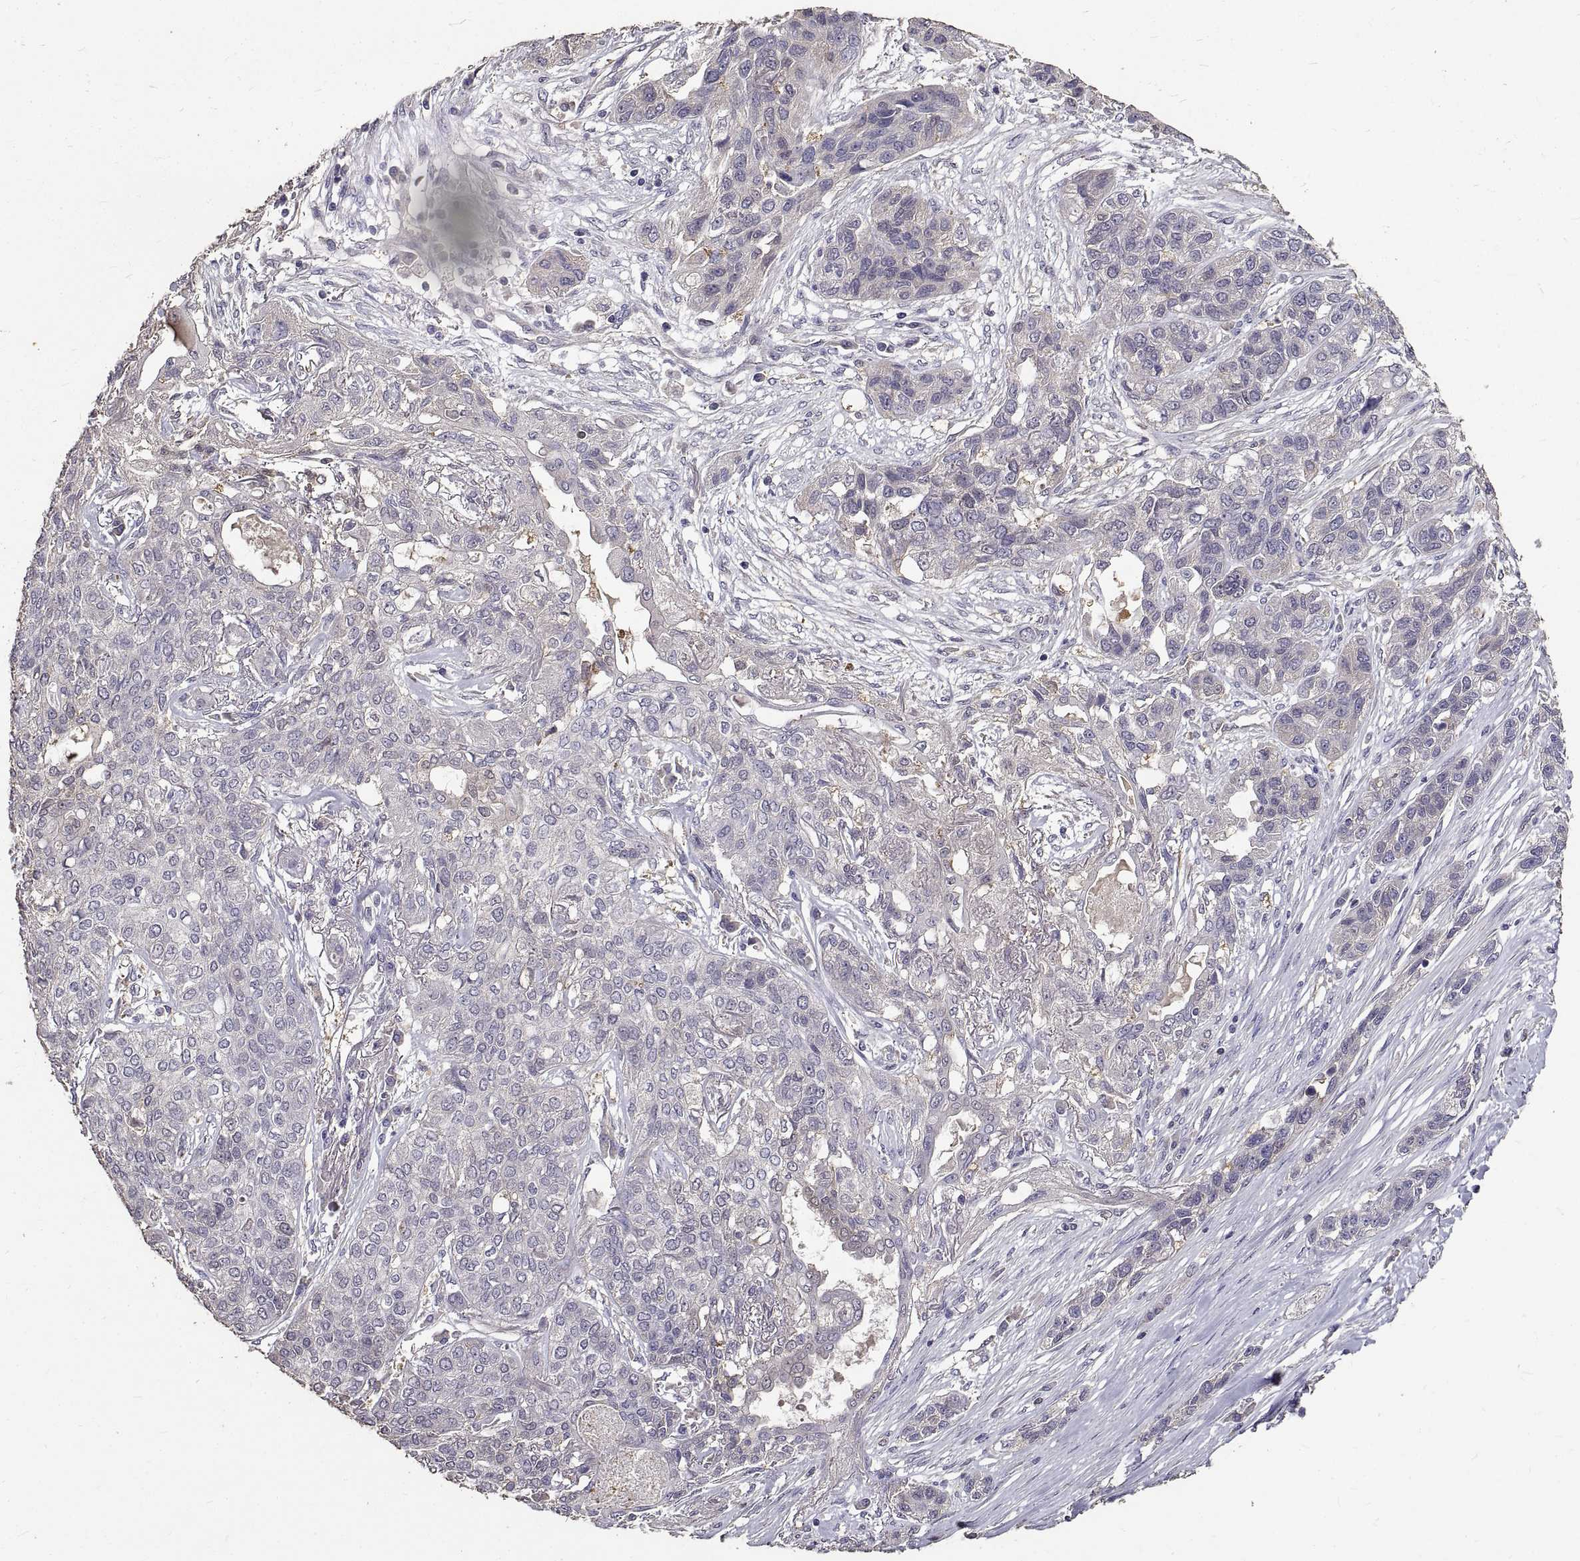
{"staining": {"intensity": "negative", "quantity": "none", "location": "none"}, "tissue": "lung cancer", "cell_type": "Tumor cells", "image_type": "cancer", "snomed": [{"axis": "morphology", "description": "Squamous cell carcinoma, NOS"}, {"axis": "topography", "description": "Lung"}], "caption": "Tumor cells show no significant protein positivity in lung cancer (squamous cell carcinoma).", "gene": "PEA15", "patient": {"sex": "female", "age": 70}}